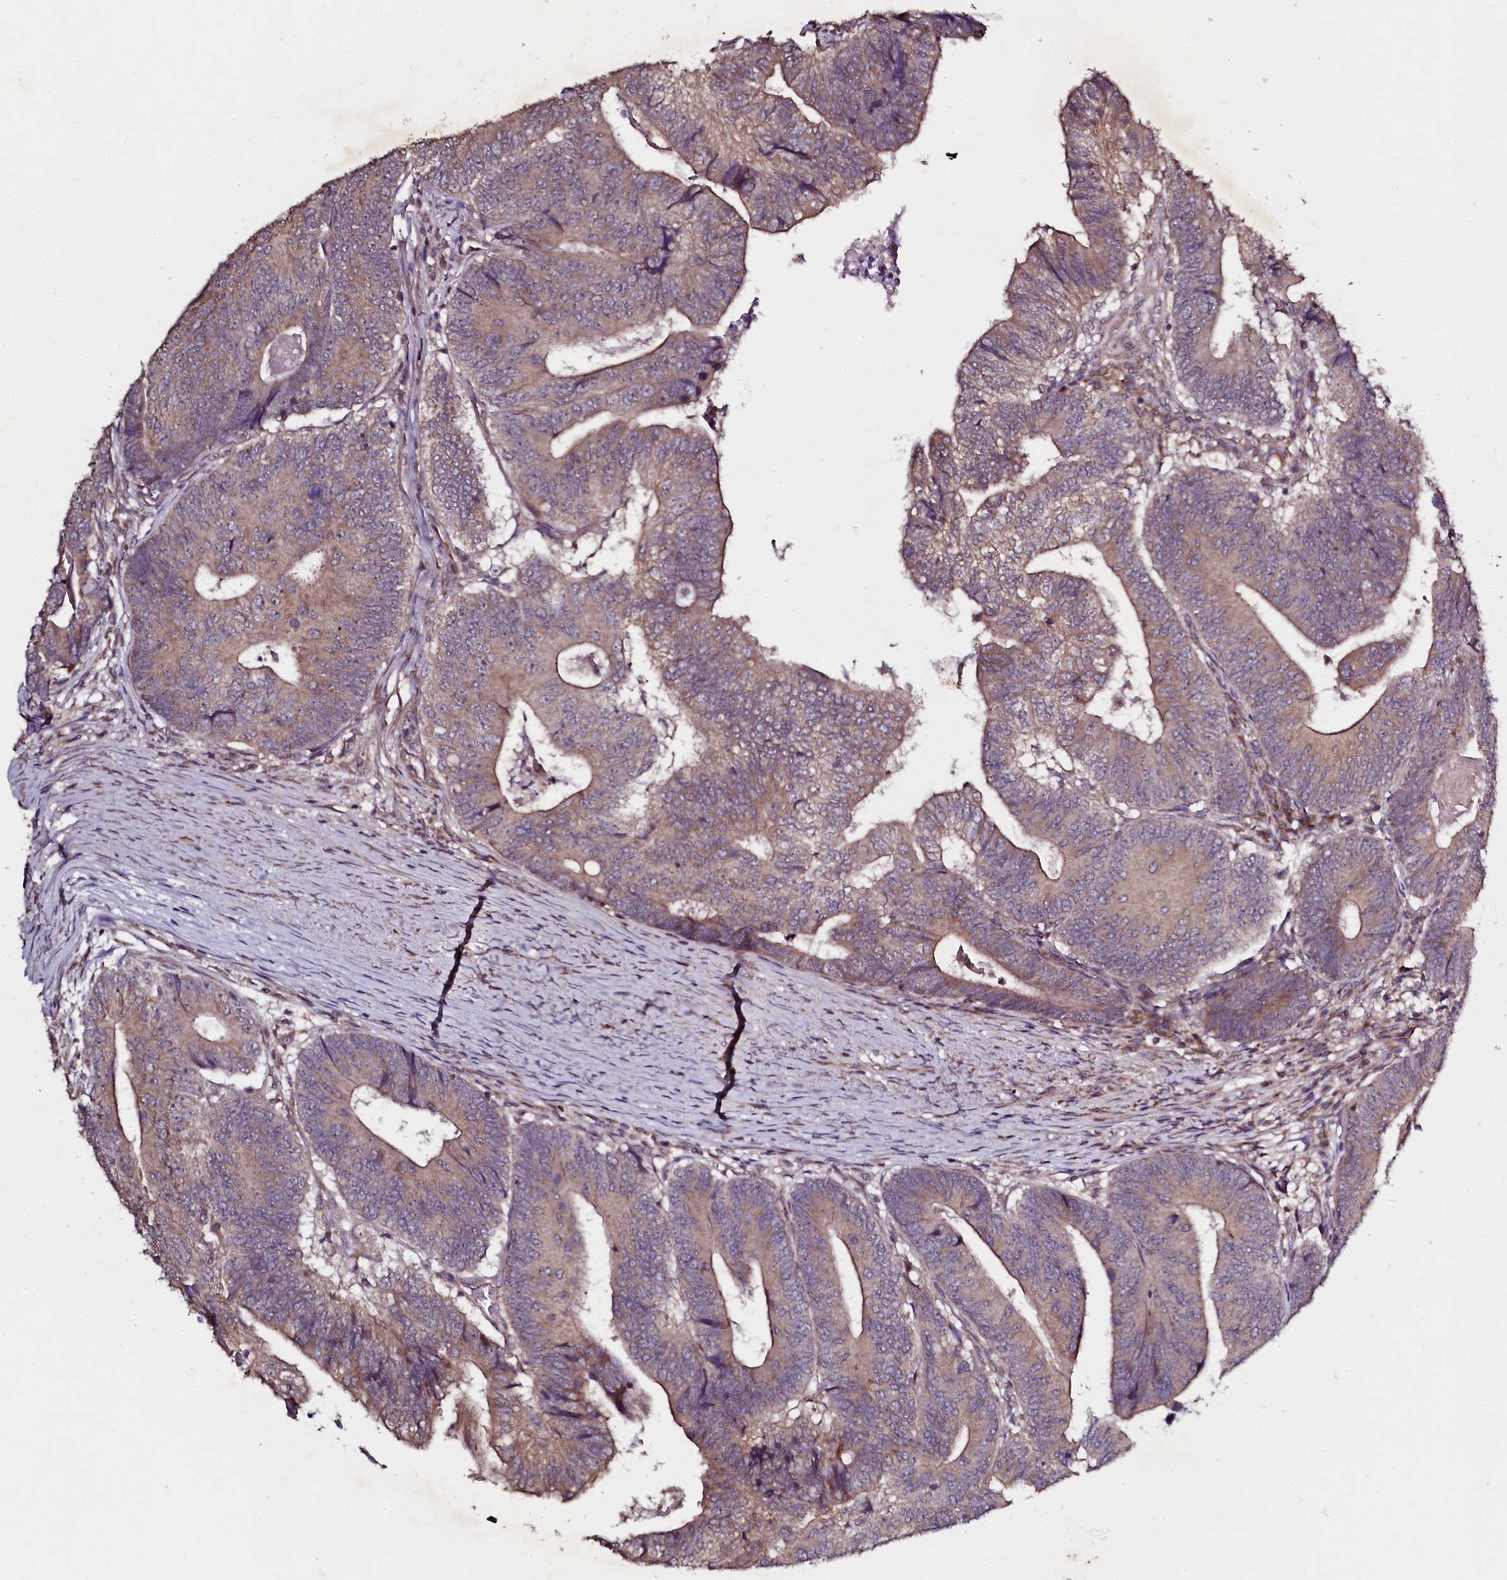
{"staining": {"intensity": "moderate", "quantity": ">75%", "location": "cytoplasmic/membranous"}, "tissue": "colorectal cancer", "cell_type": "Tumor cells", "image_type": "cancer", "snomed": [{"axis": "morphology", "description": "Adenocarcinoma, NOS"}, {"axis": "topography", "description": "Colon"}], "caption": "Tumor cells exhibit moderate cytoplasmic/membranous staining in approximately >75% of cells in adenocarcinoma (colorectal).", "gene": "SEC24C", "patient": {"sex": "female", "age": 67}}